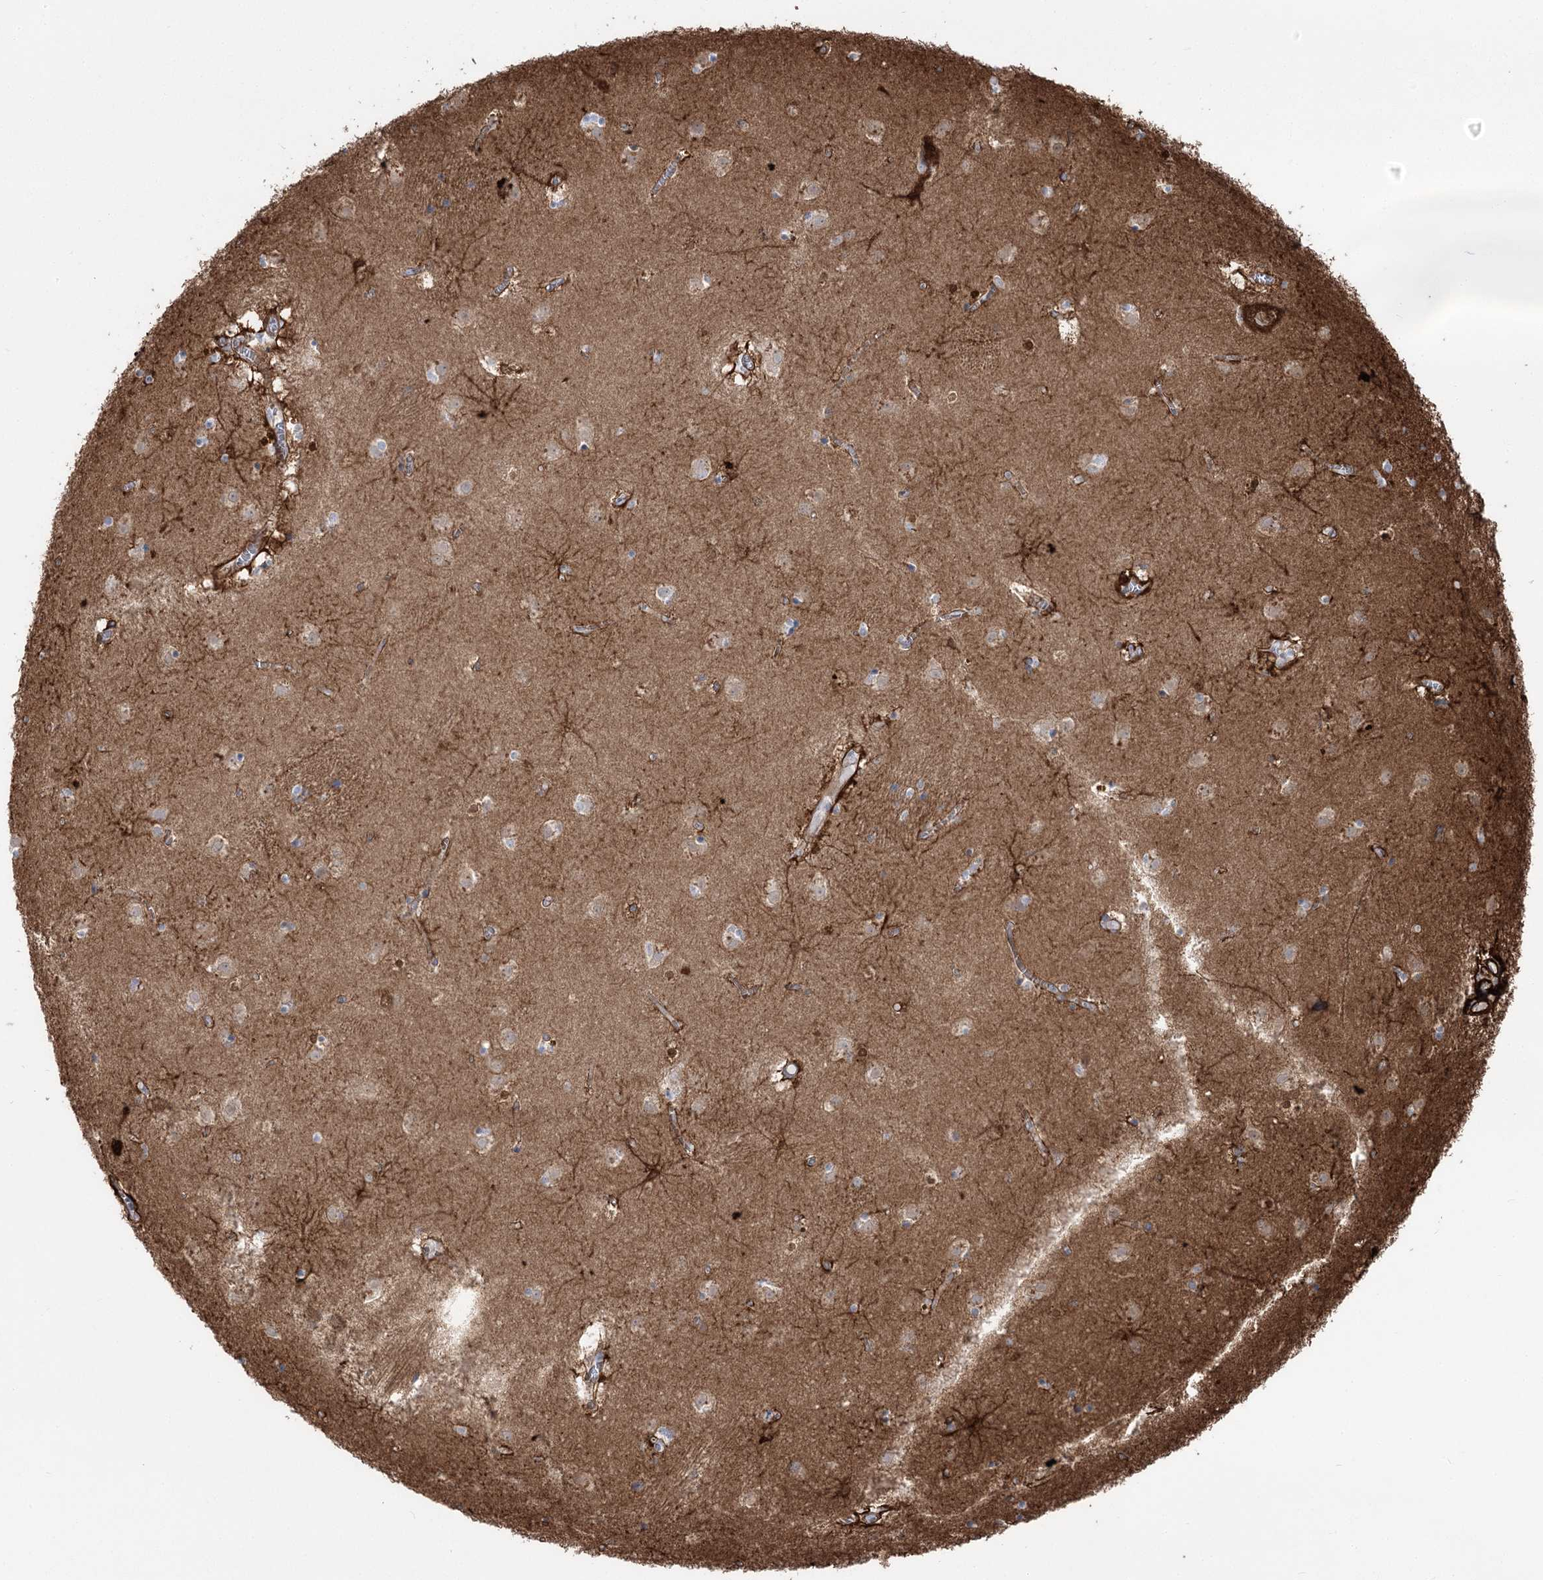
{"staining": {"intensity": "weak", "quantity": "<25%", "location": "cytoplasmic/membranous"}, "tissue": "caudate", "cell_type": "Glial cells", "image_type": "normal", "snomed": [{"axis": "morphology", "description": "Normal tissue, NOS"}, {"axis": "topography", "description": "Lateral ventricle wall"}], "caption": "IHC image of benign caudate: caudate stained with DAB exhibits no significant protein expression in glial cells. The staining is performed using DAB (3,3'-diaminobenzidine) brown chromogen with nuclei counter-stained in using hematoxylin.", "gene": "PLEKHA5", "patient": {"sex": "male", "age": 70}}